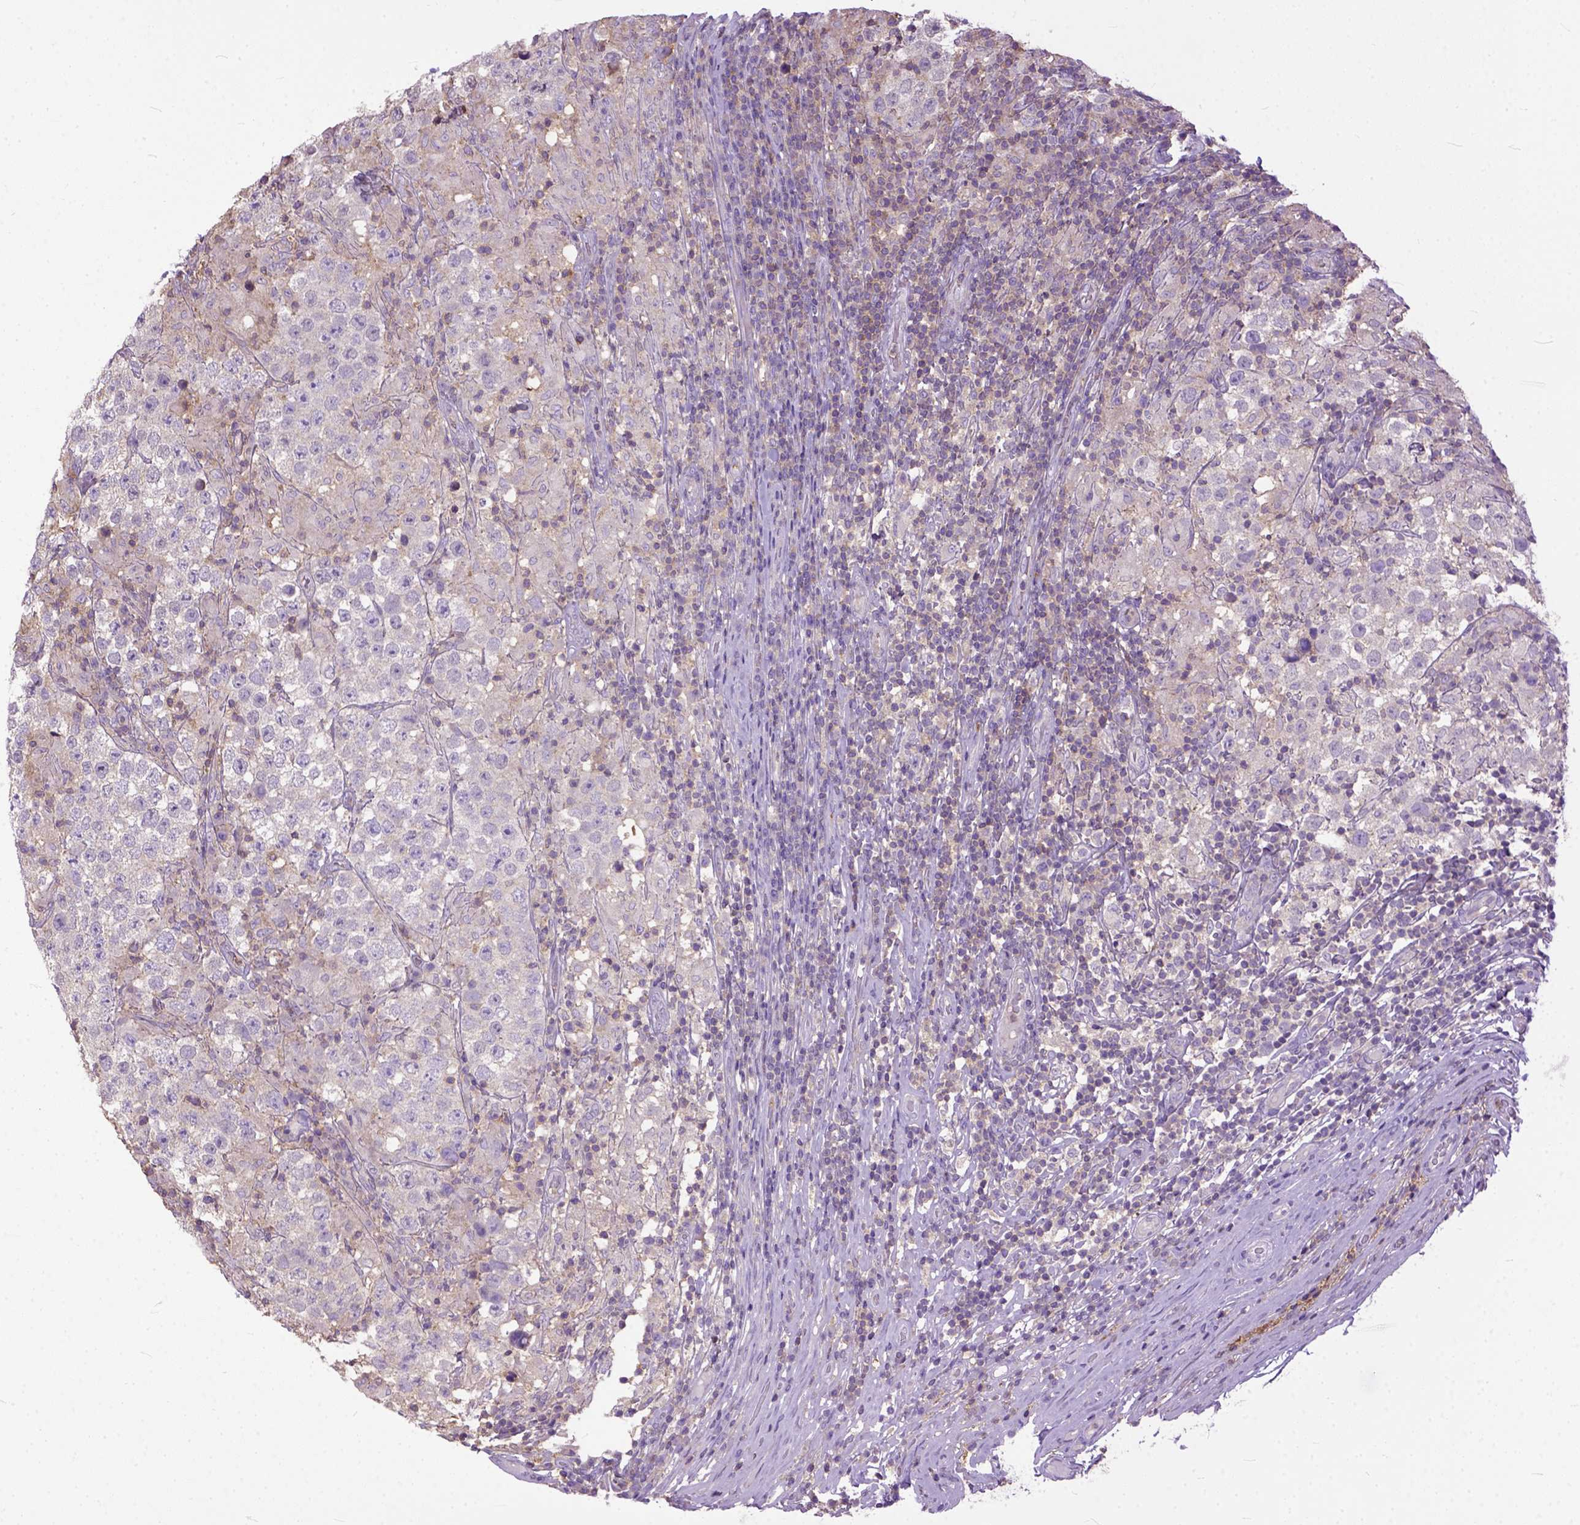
{"staining": {"intensity": "weak", "quantity": "25%-75%", "location": "cytoplasmic/membranous"}, "tissue": "testis cancer", "cell_type": "Tumor cells", "image_type": "cancer", "snomed": [{"axis": "morphology", "description": "Seminoma, NOS"}, {"axis": "morphology", "description": "Carcinoma, Embryonal, NOS"}, {"axis": "topography", "description": "Testis"}], "caption": "The histopathology image reveals immunohistochemical staining of testis cancer (seminoma). There is weak cytoplasmic/membranous positivity is seen in approximately 25%-75% of tumor cells.", "gene": "NAMPT", "patient": {"sex": "male", "age": 41}}